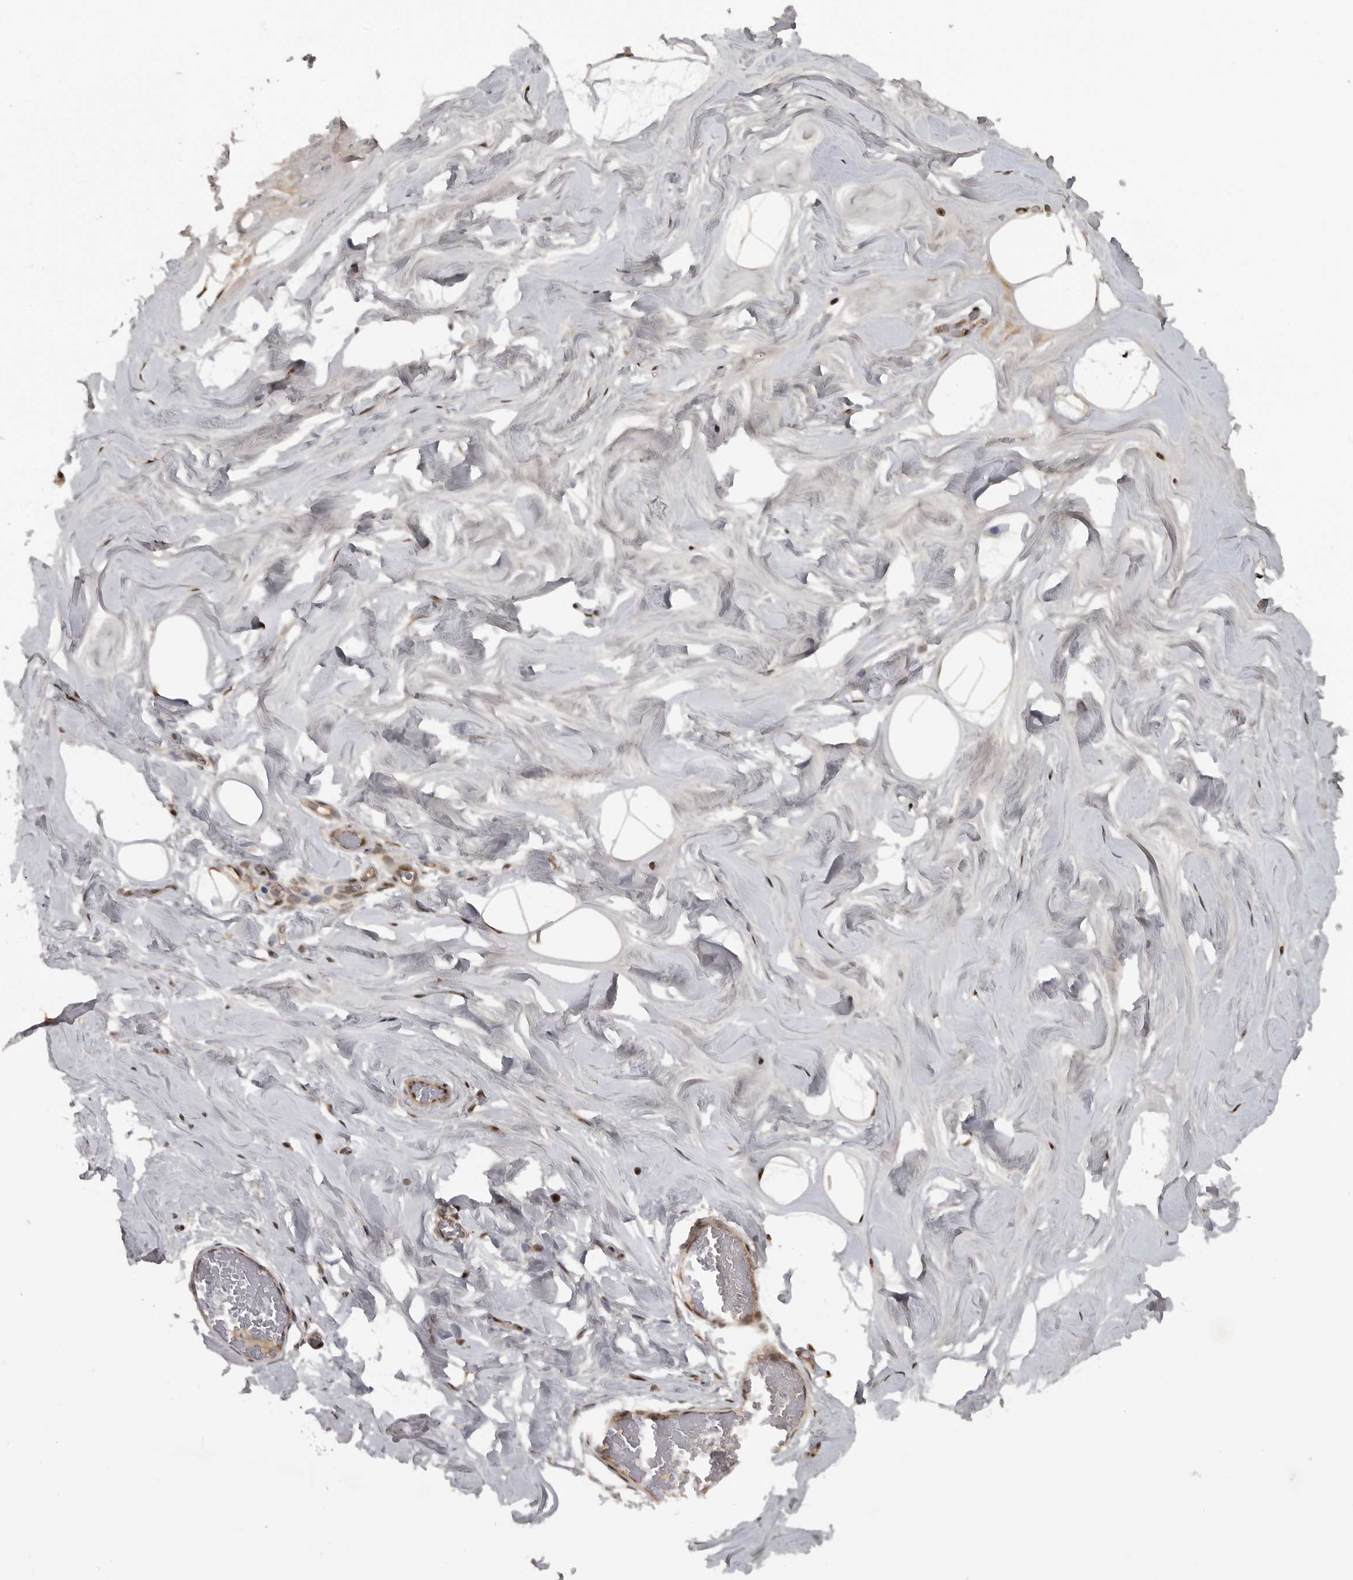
{"staining": {"intensity": "moderate", "quantity": "25%-75%", "location": "nuclear"}, "tissue": "adipose tissue", "cell_type": "Adipocytes", "image_type": "normal", "snomed": [{"axis": "morphology", "description": "Normal tissue, NOS"}, {"axis": "morphology", "description": "Fibrosis, NOS"}, {"axis": "topography", "description": "Breast"}, {"axis": "topography", "description": "Adipose tissue"}], "caption": "Immunohistochemical staining of benign human adipose tissue displays medium levels of moderate nuclear positivity in about 25%-75% of adipocytes. Ihc stains the protein of interest in brown and the nuclei are stained blue.", "gene": "CBLL1", "patient": {"sex": "female", "age": 39}}